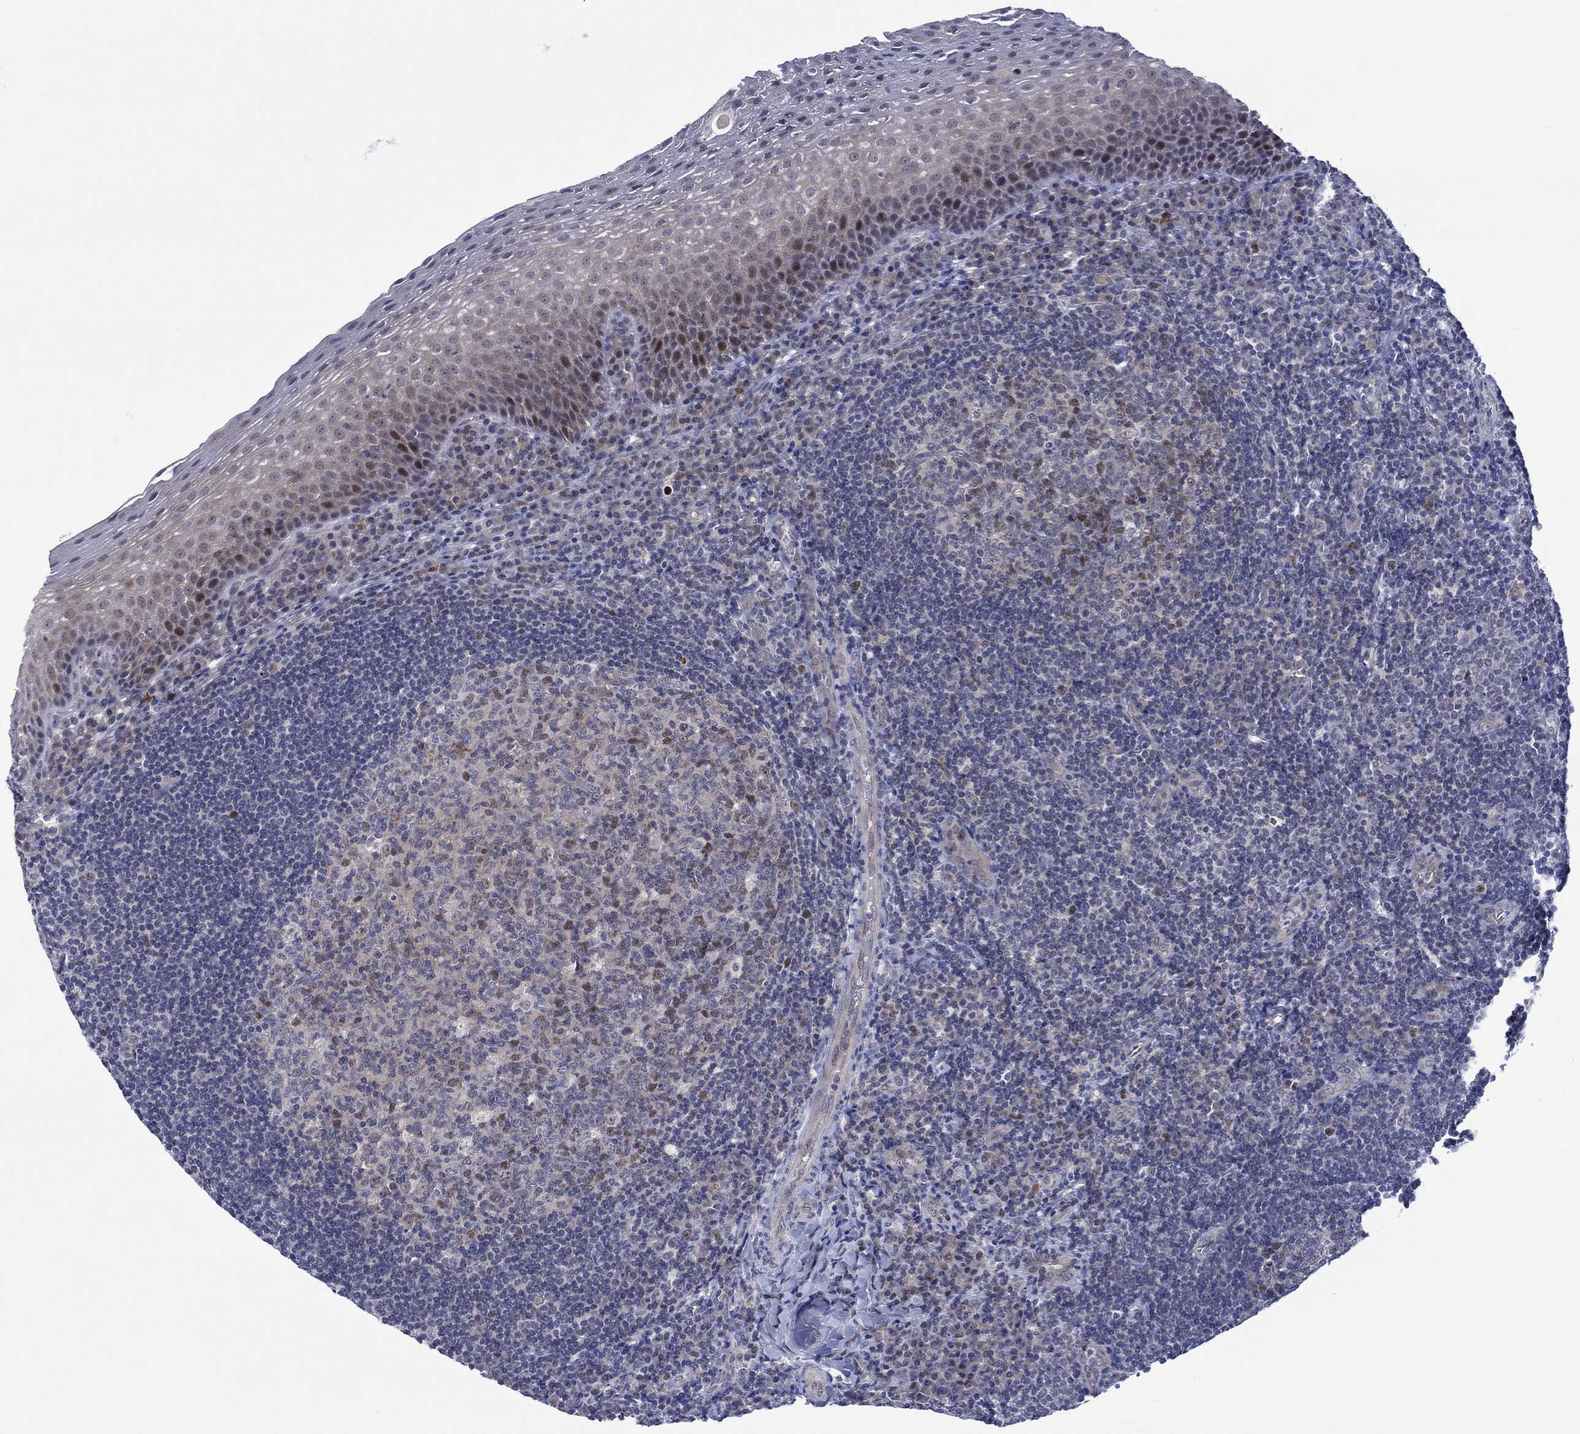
{"staining": {"intensity": "moderate", "quantity": "25%-75%", "location": "nuclear"}, "tissue": "tonsil", "cell_type": "Germinal center cells", "image_type": "normal", "snomed": [{"axis": "morphology", "description": "Normal tissue, NOS"}, {"axis": "morphology", "description": "Inflammation, NOS"}, {"axis": "topography", "description": "Tonsil"}], "caption": "Germinal center cells show moderate nuclear staining in approximately 25%-75% of cells in unremarkable tonsil.", "gene": "E2F8", "patient": {"sex": "female", "age": 31}}